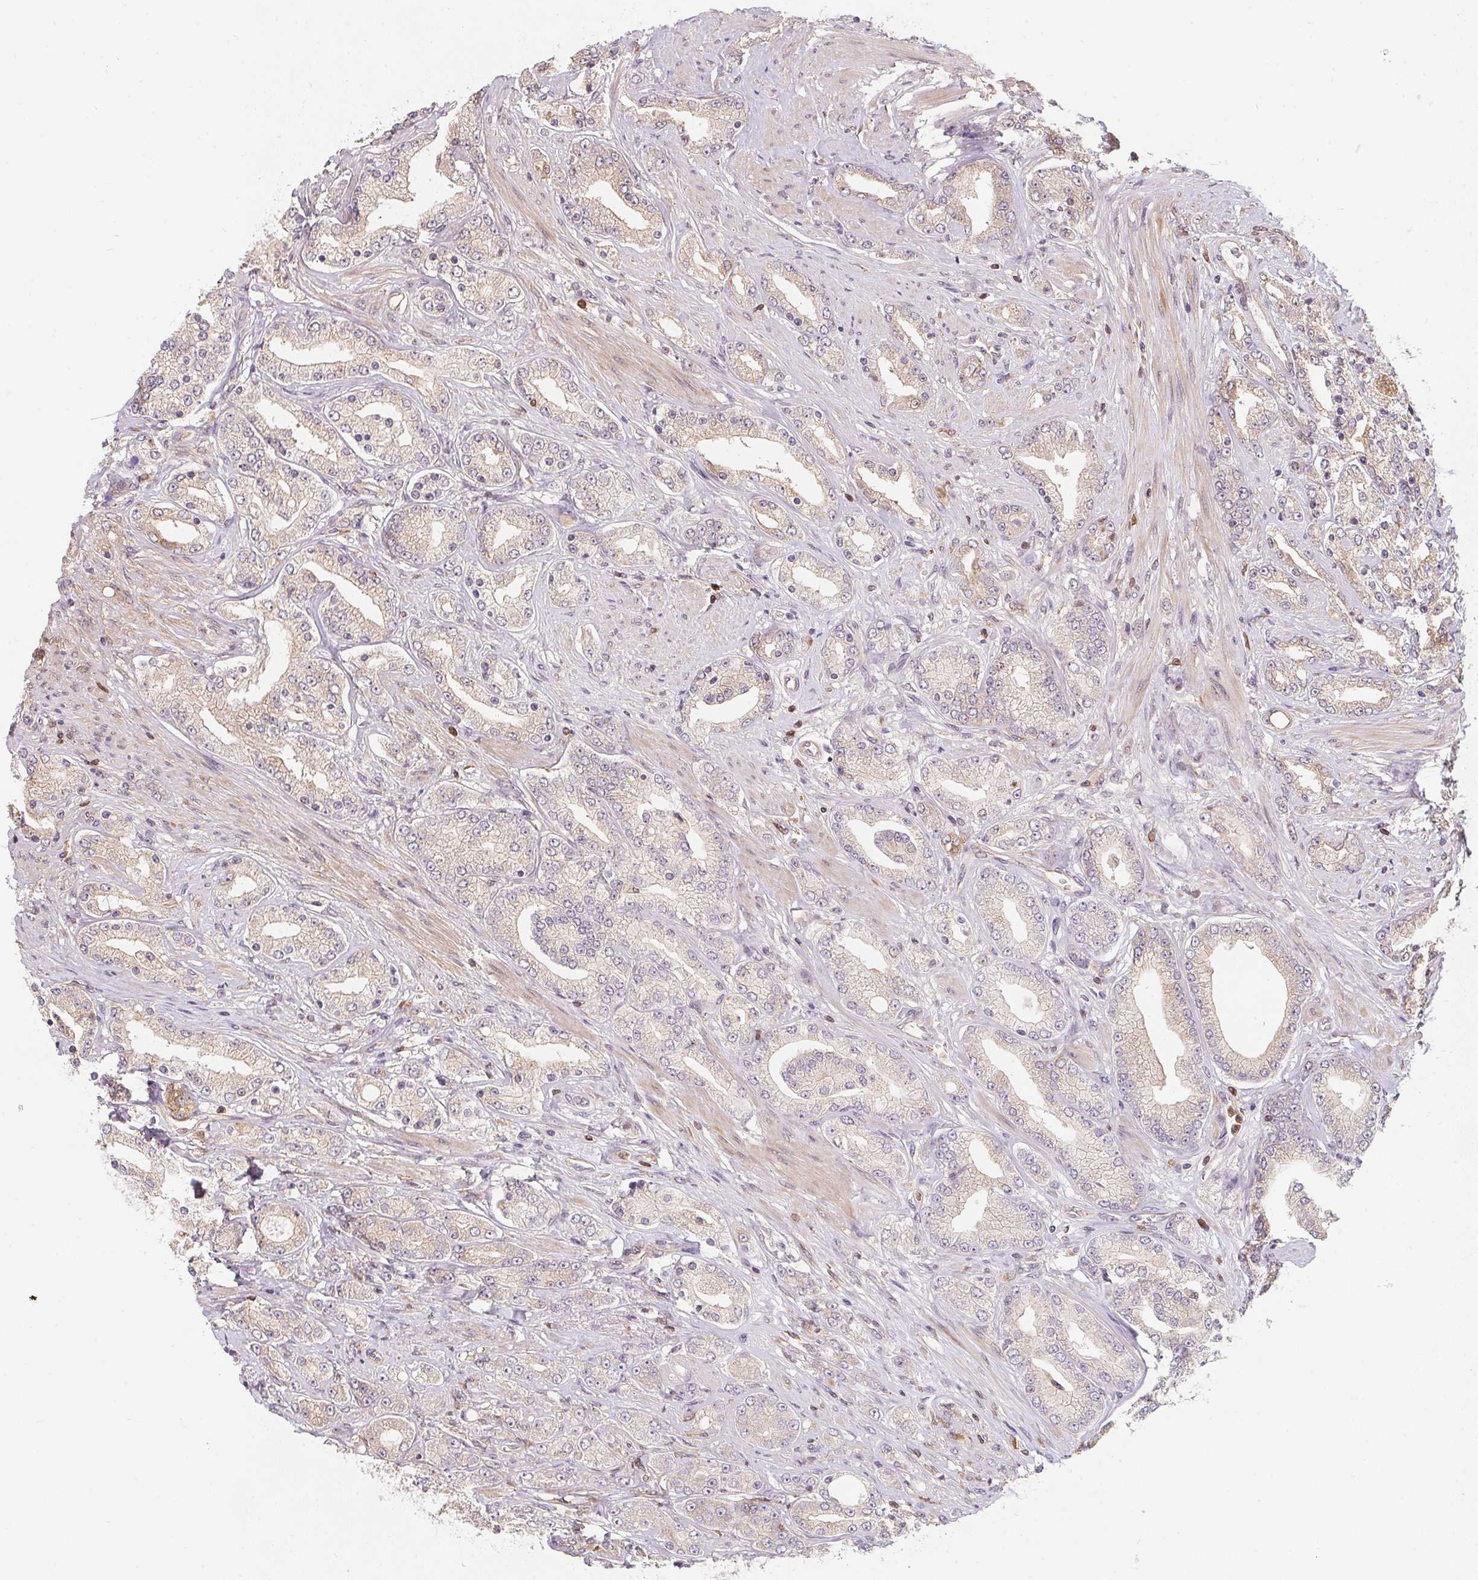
{"staining": {"intensity": "negative", "quantity": "none", "location": "none"}, "tissue": "prostate cancer", "cell_type": "Tumor cells", "image_type": "cancer", "snomed": [{"axis": "morphology", "description": "Adenocarcinoma, High grade"}, {"axis": "topography", "description": "Prostate"}], "caption": "Photomicrograph shows no protein staining in tumor cells of prostate cancer (high-grade adenocarcinoma) tissue. (Stains: DAB (3,3'-diaminobenzidine) immunohistochemistry with hematoxylin counter stain, Microscopy: brightfield microscopy at high magnification).", "gene": "ANKRD13A", "patient": {"sex": "male", "age": 67}}